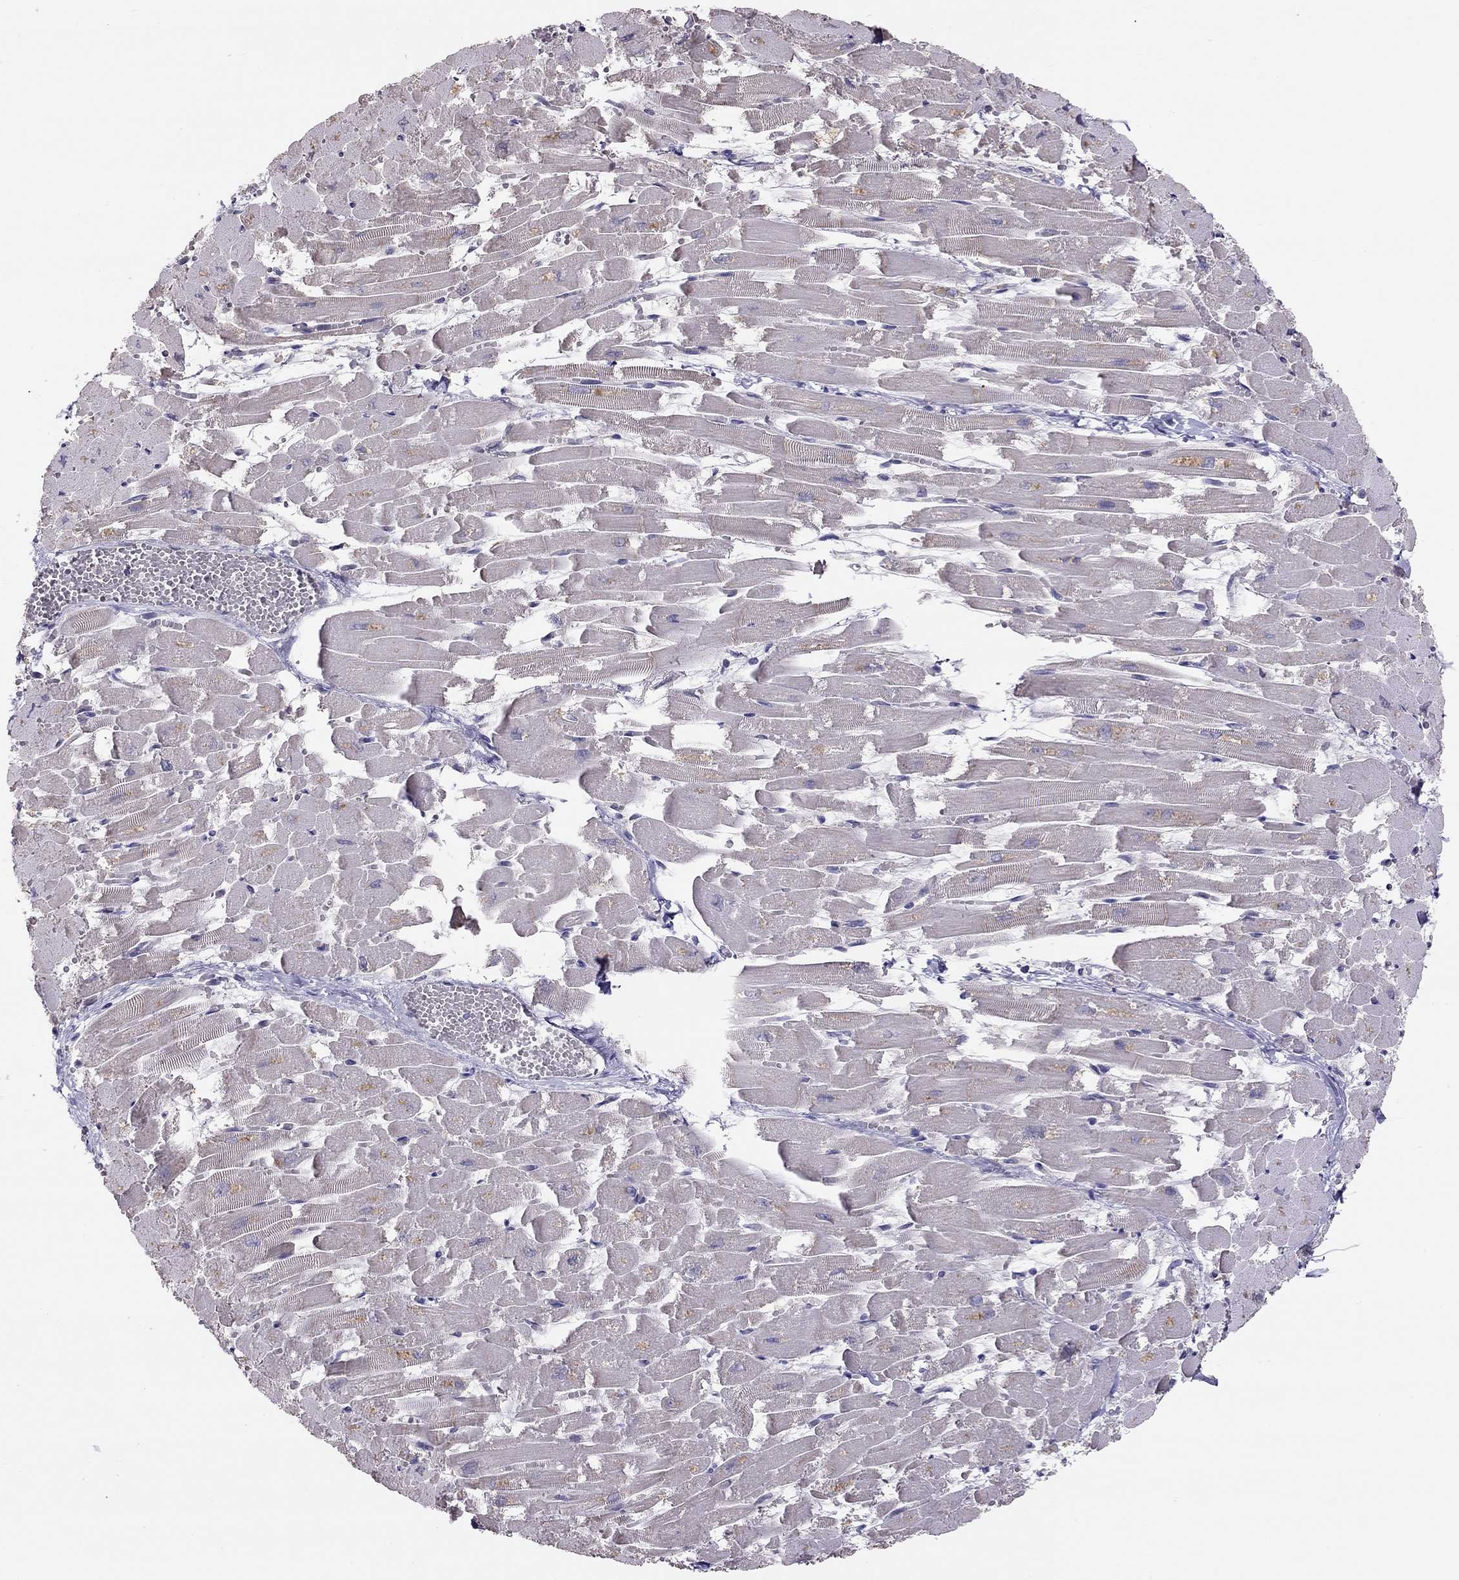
{"staining": {"intensity": "negative", "quantity": "none", "location": "none"}, "tissue": "heart muscle", "cell_type": "Cardiomyocytes", "image_type": "normal", "snomed": [{"axis": "morphology", "description": "Normal tissue, NOS"}, {"axis": "topography", "description": "Heart"}], "caption": "Immunohistochemistry of normal heart muscle demonstrates no expression in cardiomyocytes. (Stains: DAB (3,3'-diaminobenzidine) IHC with hematoxylin counter stain, Microscopy: brightfield microscopy at high magnification).", "gene": "LRIT3", "patient": {"sex": "female", "age": 52}}